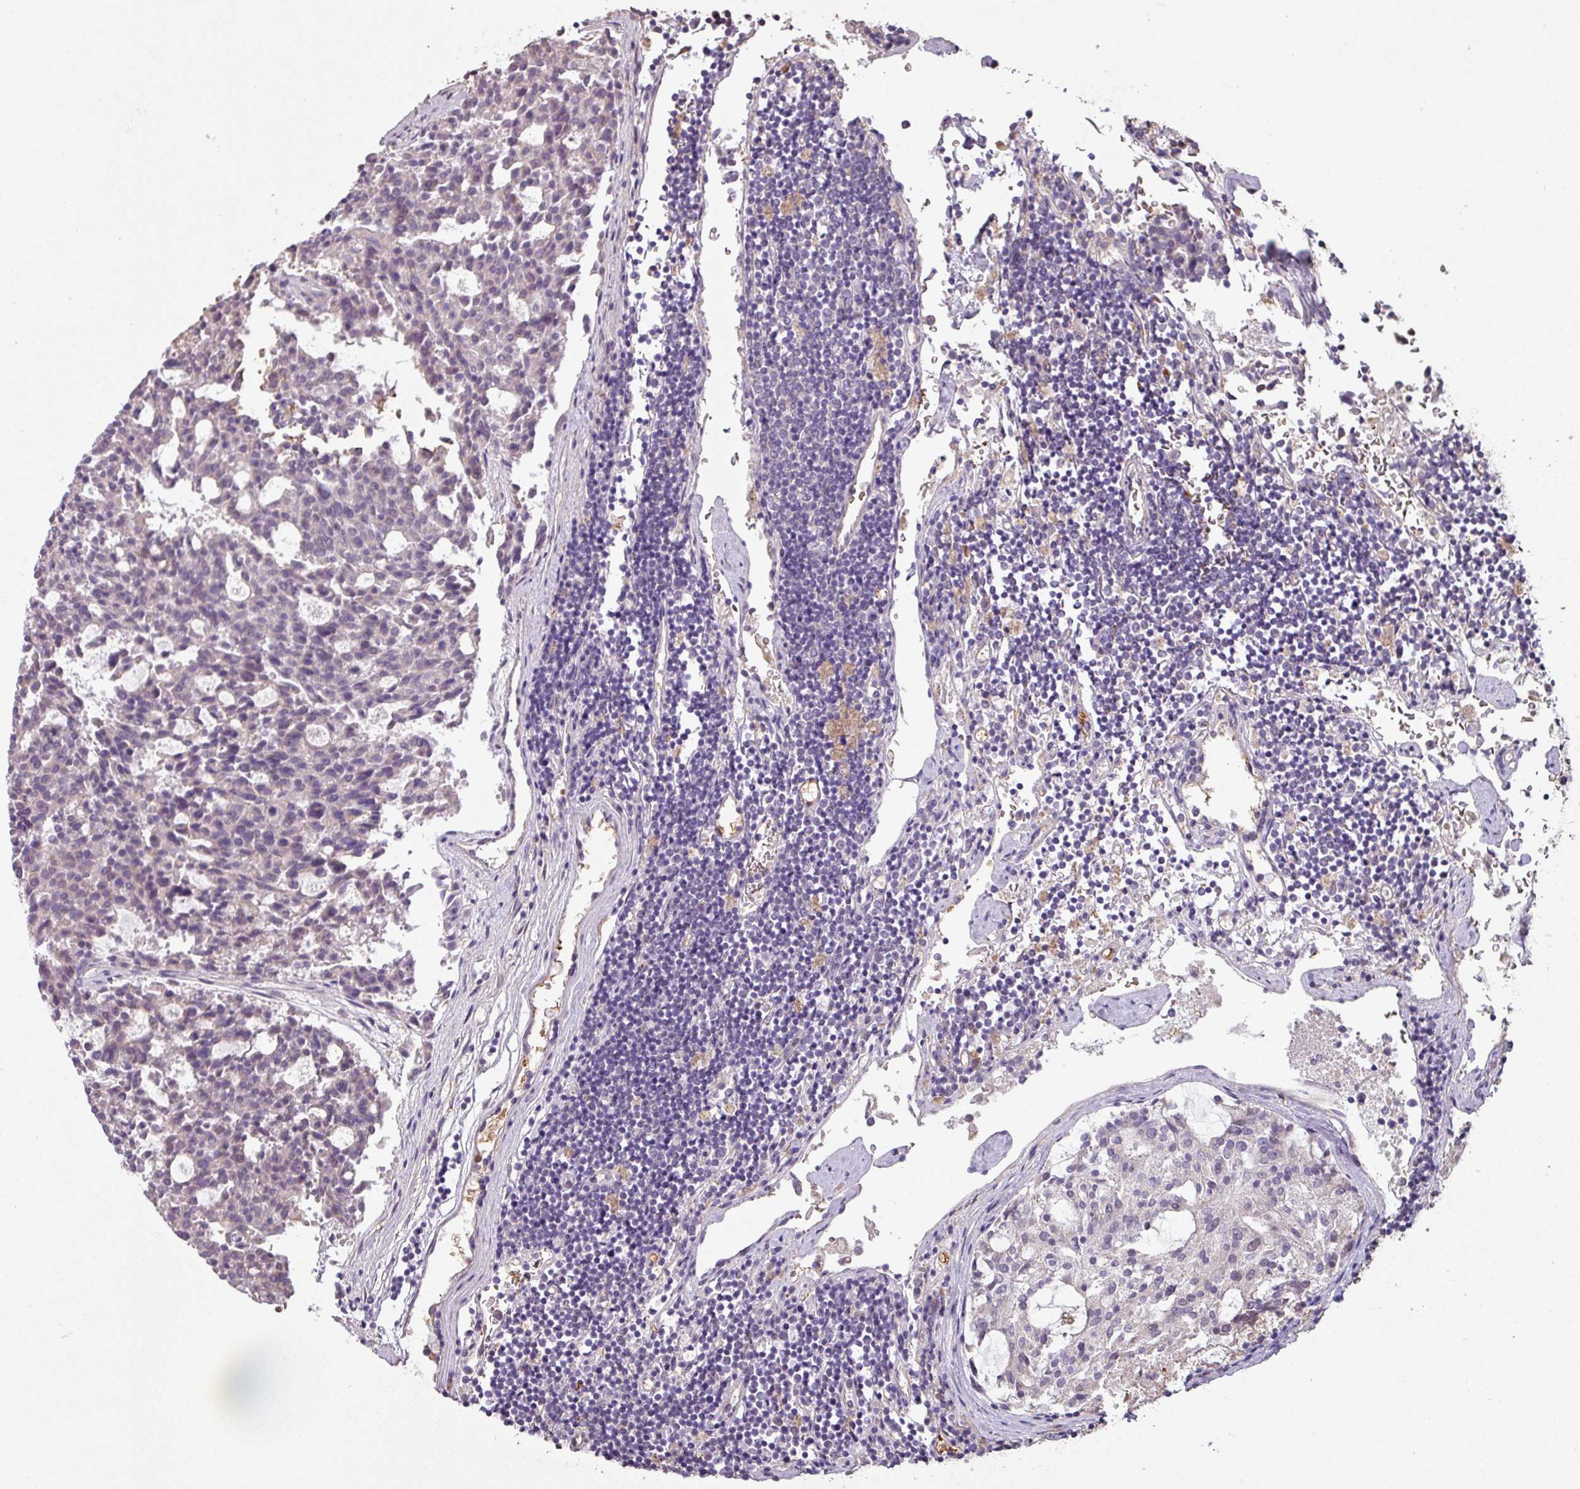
{"staining": {"intensity": "negative", "quantity": "none", "location": "none"}, "tissue": "carcinoid", "cell_type": "Tumor cells", "image_type": "cancer", "snomed": [{"axis": "morphology", "description": "Carcinoid, malignant, NOS"}, {"axis": "topography", "description": "Pancreas"}], "caption": "This is an immunohistochemistry (IHC) micrograph of human carcinoid. There is no staining in tumor cells.", "gene": "NHSL2", "patient": {"sex": "female", "age": 54}}